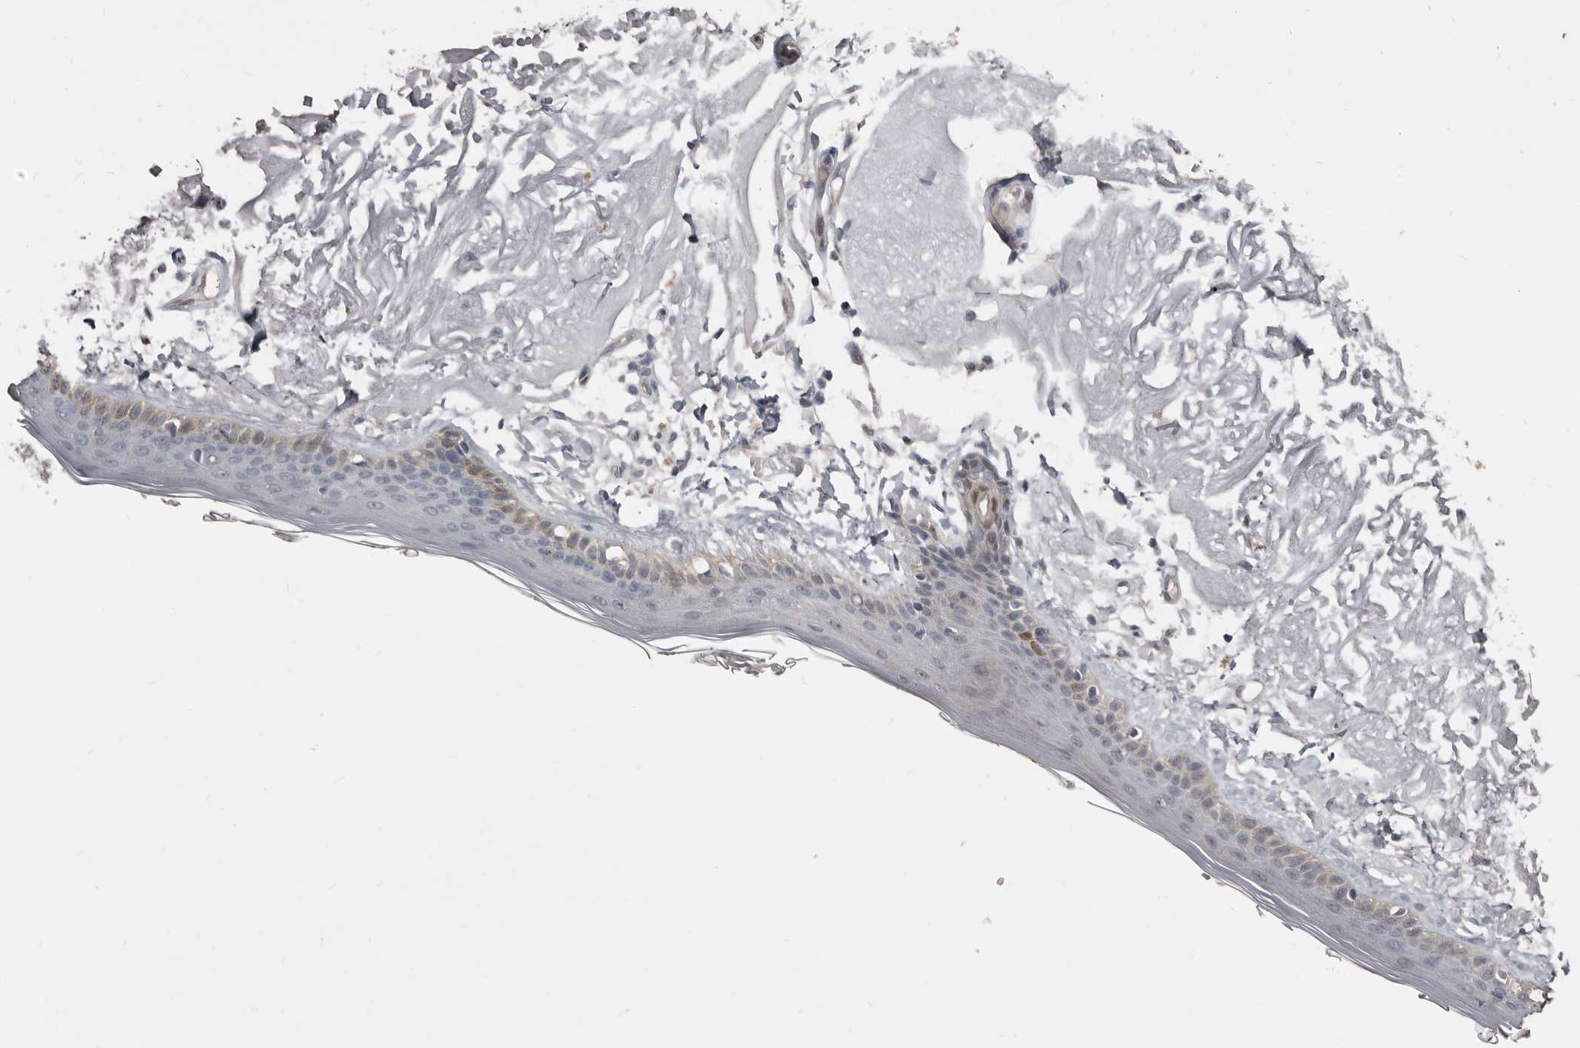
{"staining": {"intensity": "negative", "quantity": "none", "location": "none"}, "tissue": "skin", "cell_type": "Fibroblasts", "image_type": "normal", "snomed": [{"axis": "morphology", "description": "Normal tissue, NOS"}, {"axis": "topography", "description": "Skin"}, {"axis": "topography", "description": "Skeletal muscle"}], "caption": "This is an immunohistochemistry histopathology image of normal human skin. There is no expression in fibroblasts.", "gene": "RBKS", "patient": {"sex": "male", "age": 83}}